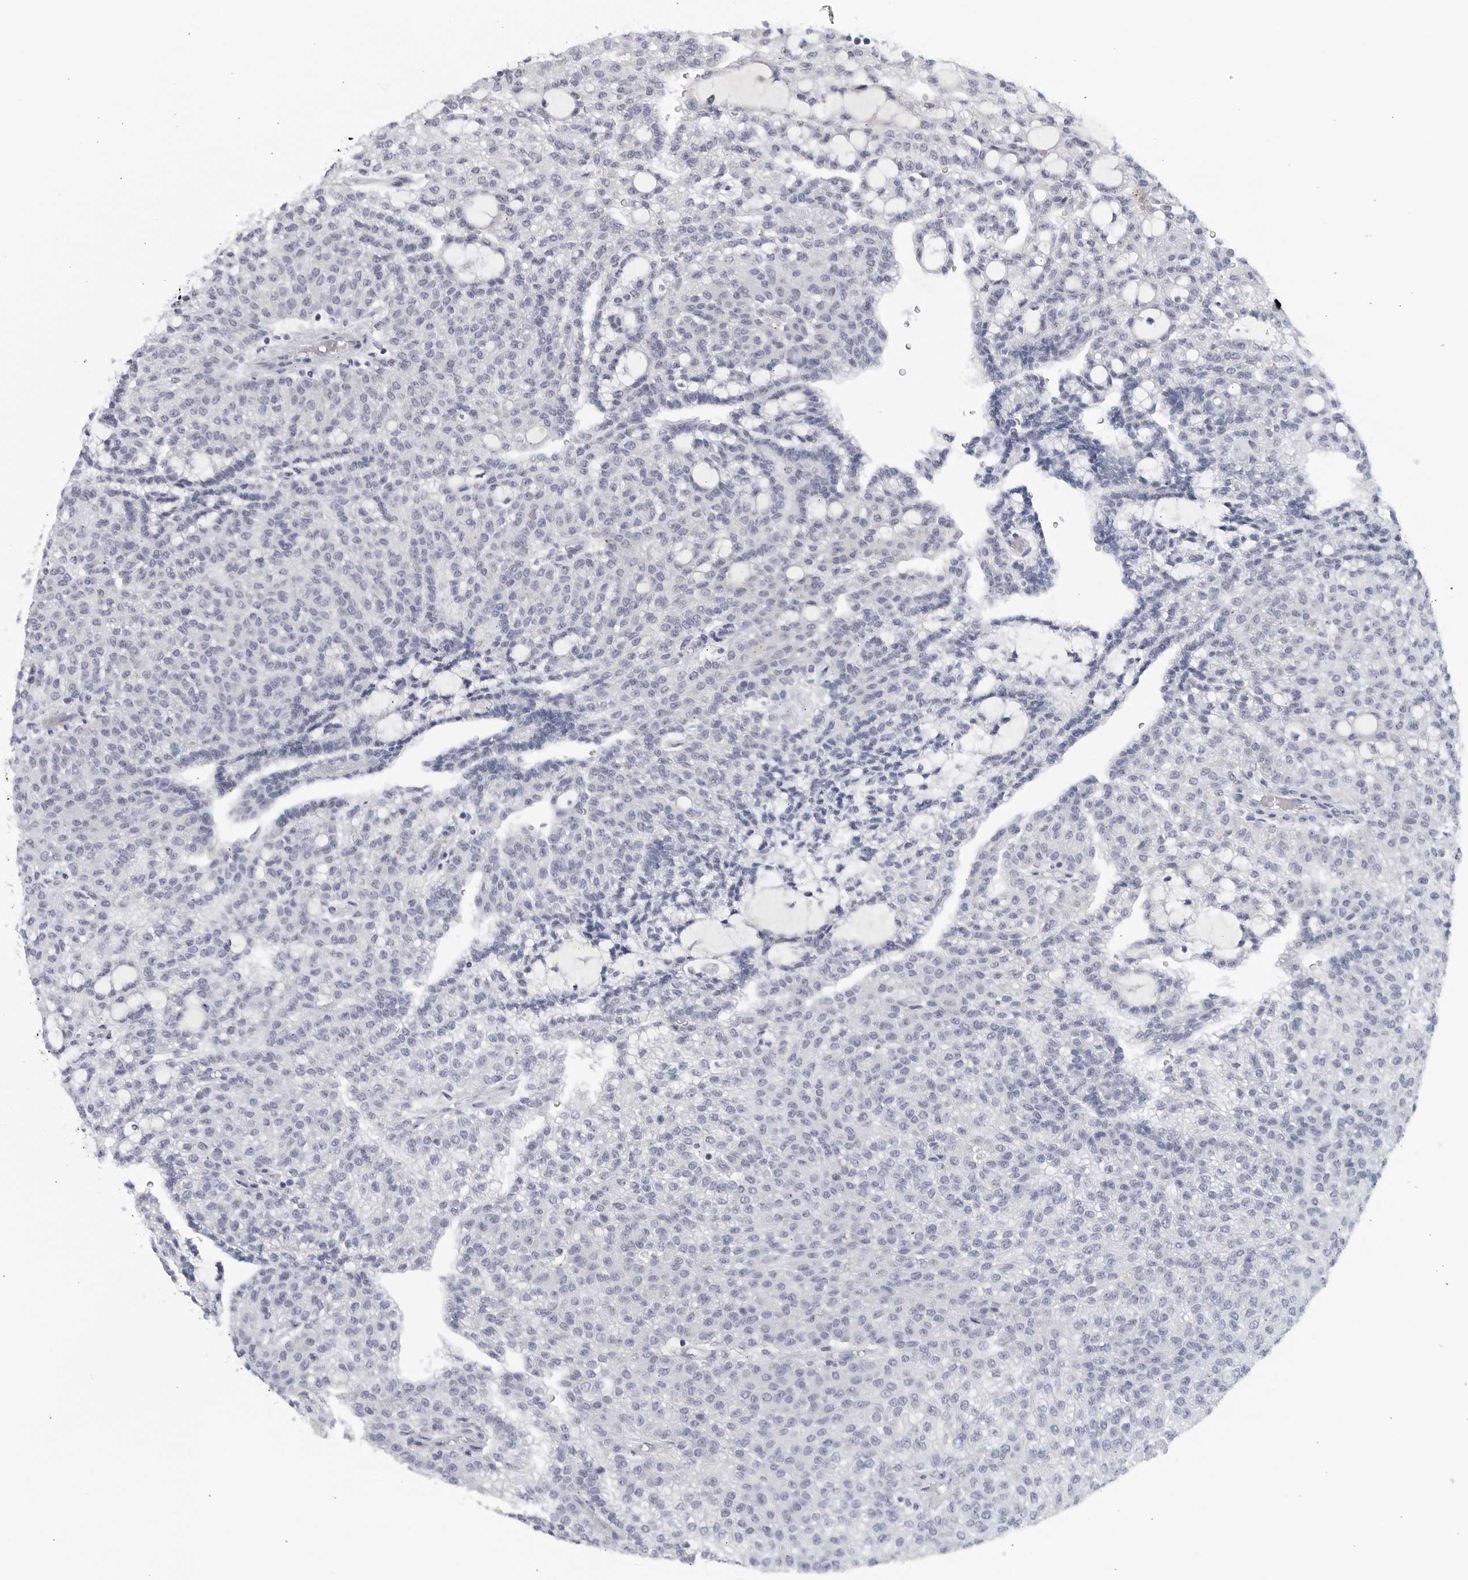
{"staining": {"intensity": "negative", "quantity": "none", "location": "none"}, "tissue": "renal cancer", "cell_type": "Tumor cells", "image_type": "cancer", "snomed": [{"axis": "morphology", "description": "Adenocarcinoma, NOS"}, {"axis": "topography", "description": "Kidney"}], "caption": "DAB (3,3'-diaminobenzidine) immunohistochemical staining of human renal cancer (adenocarcinoma) exhibits no significant positivity in tumor cells.", "gene": "MATN1", "patient": {"sex": "male", "age": 63}}